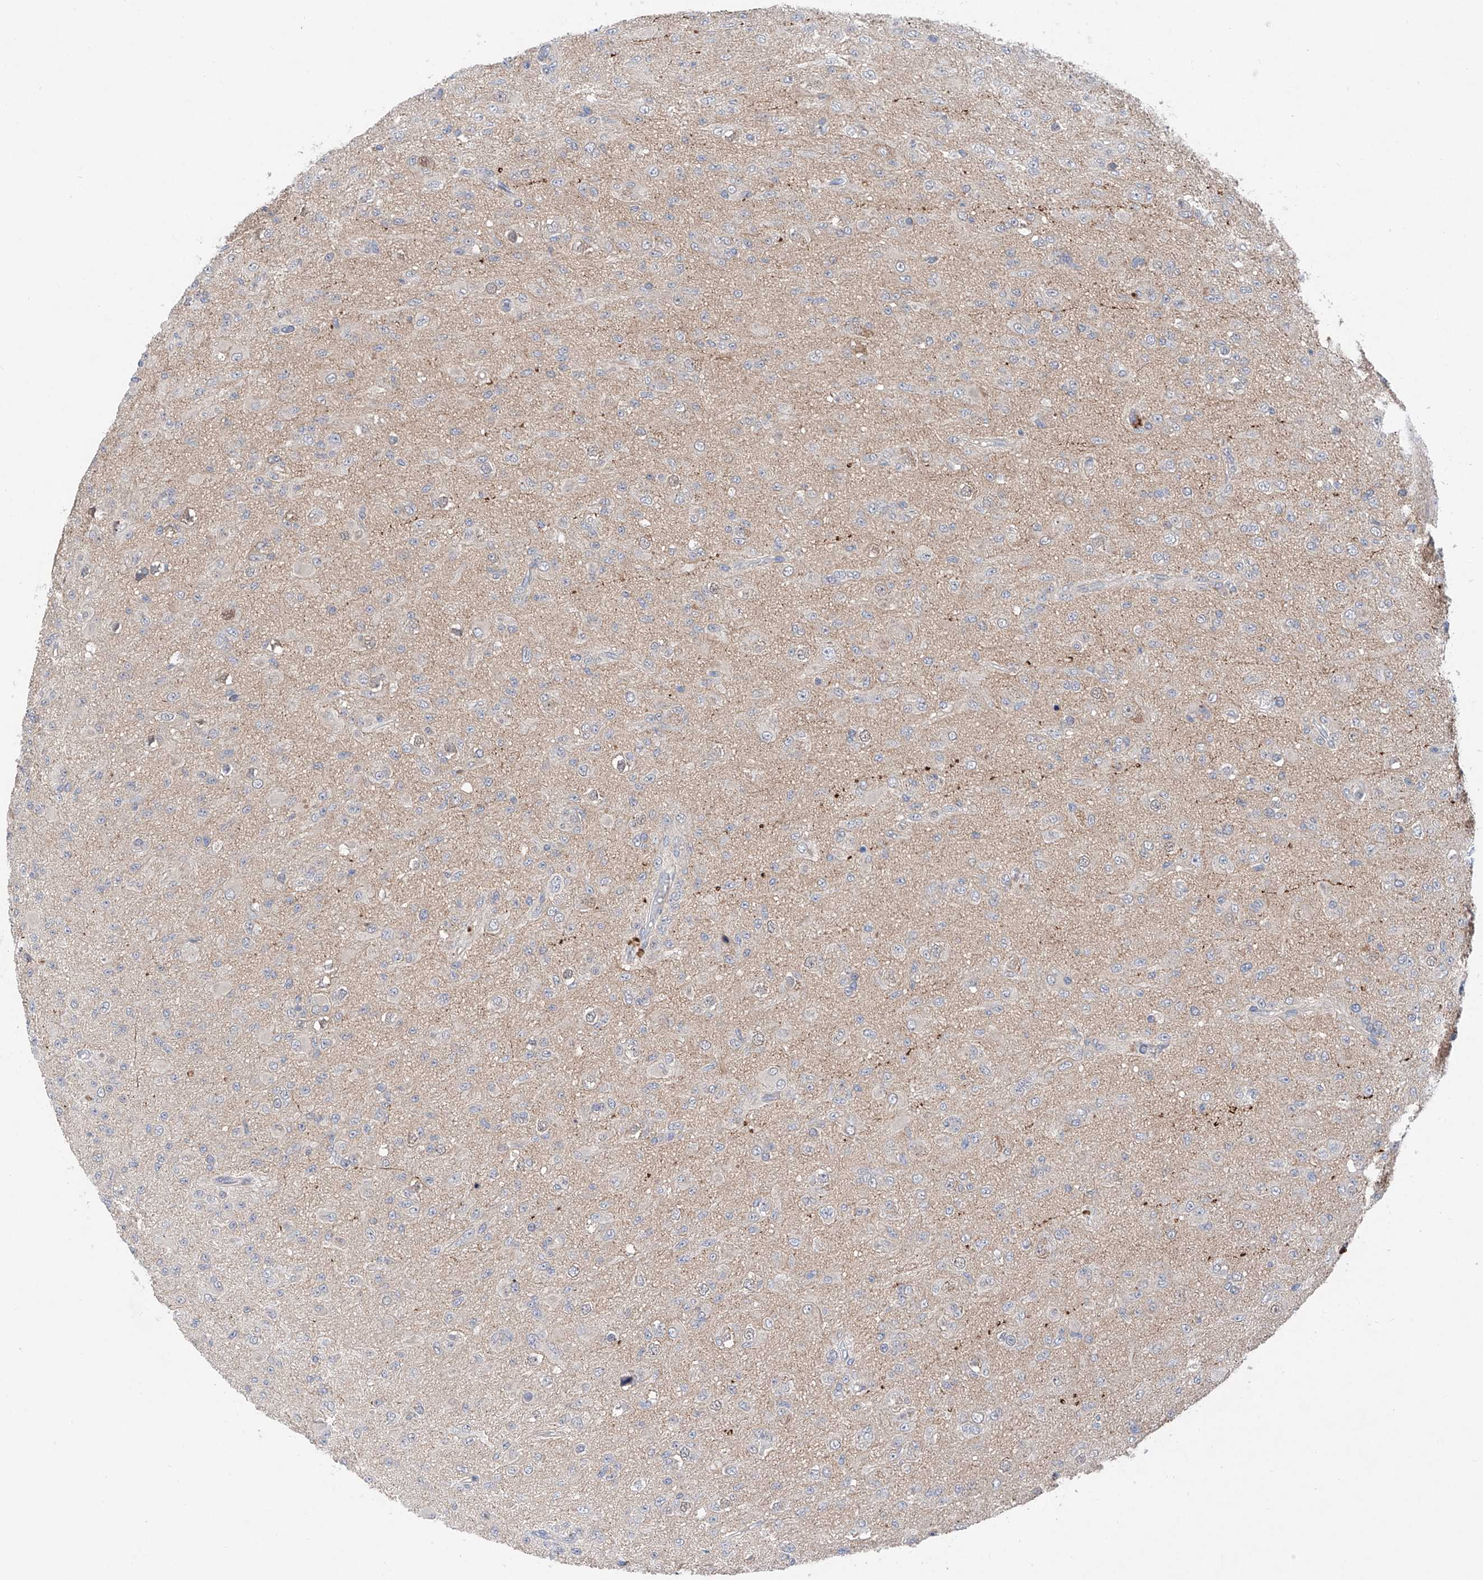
{"staining": {"intensity": "negative", "quantity": "none", "location": "none"}, "tissue": "glioma", "cell_type": "Tumor cells", "image_type": "cancer", "snomed": [{"axis": "morphology", "description": "Glioma, malignant, Low grade"}, {"axis": "topography", "description": "Brain"}], "caption": "The photomicrograph shows no significant positivity in tumor cells of malignant low-grade glioma.", "gene": "FUCA2", "patient": {"sex": "male", "age": 65}}